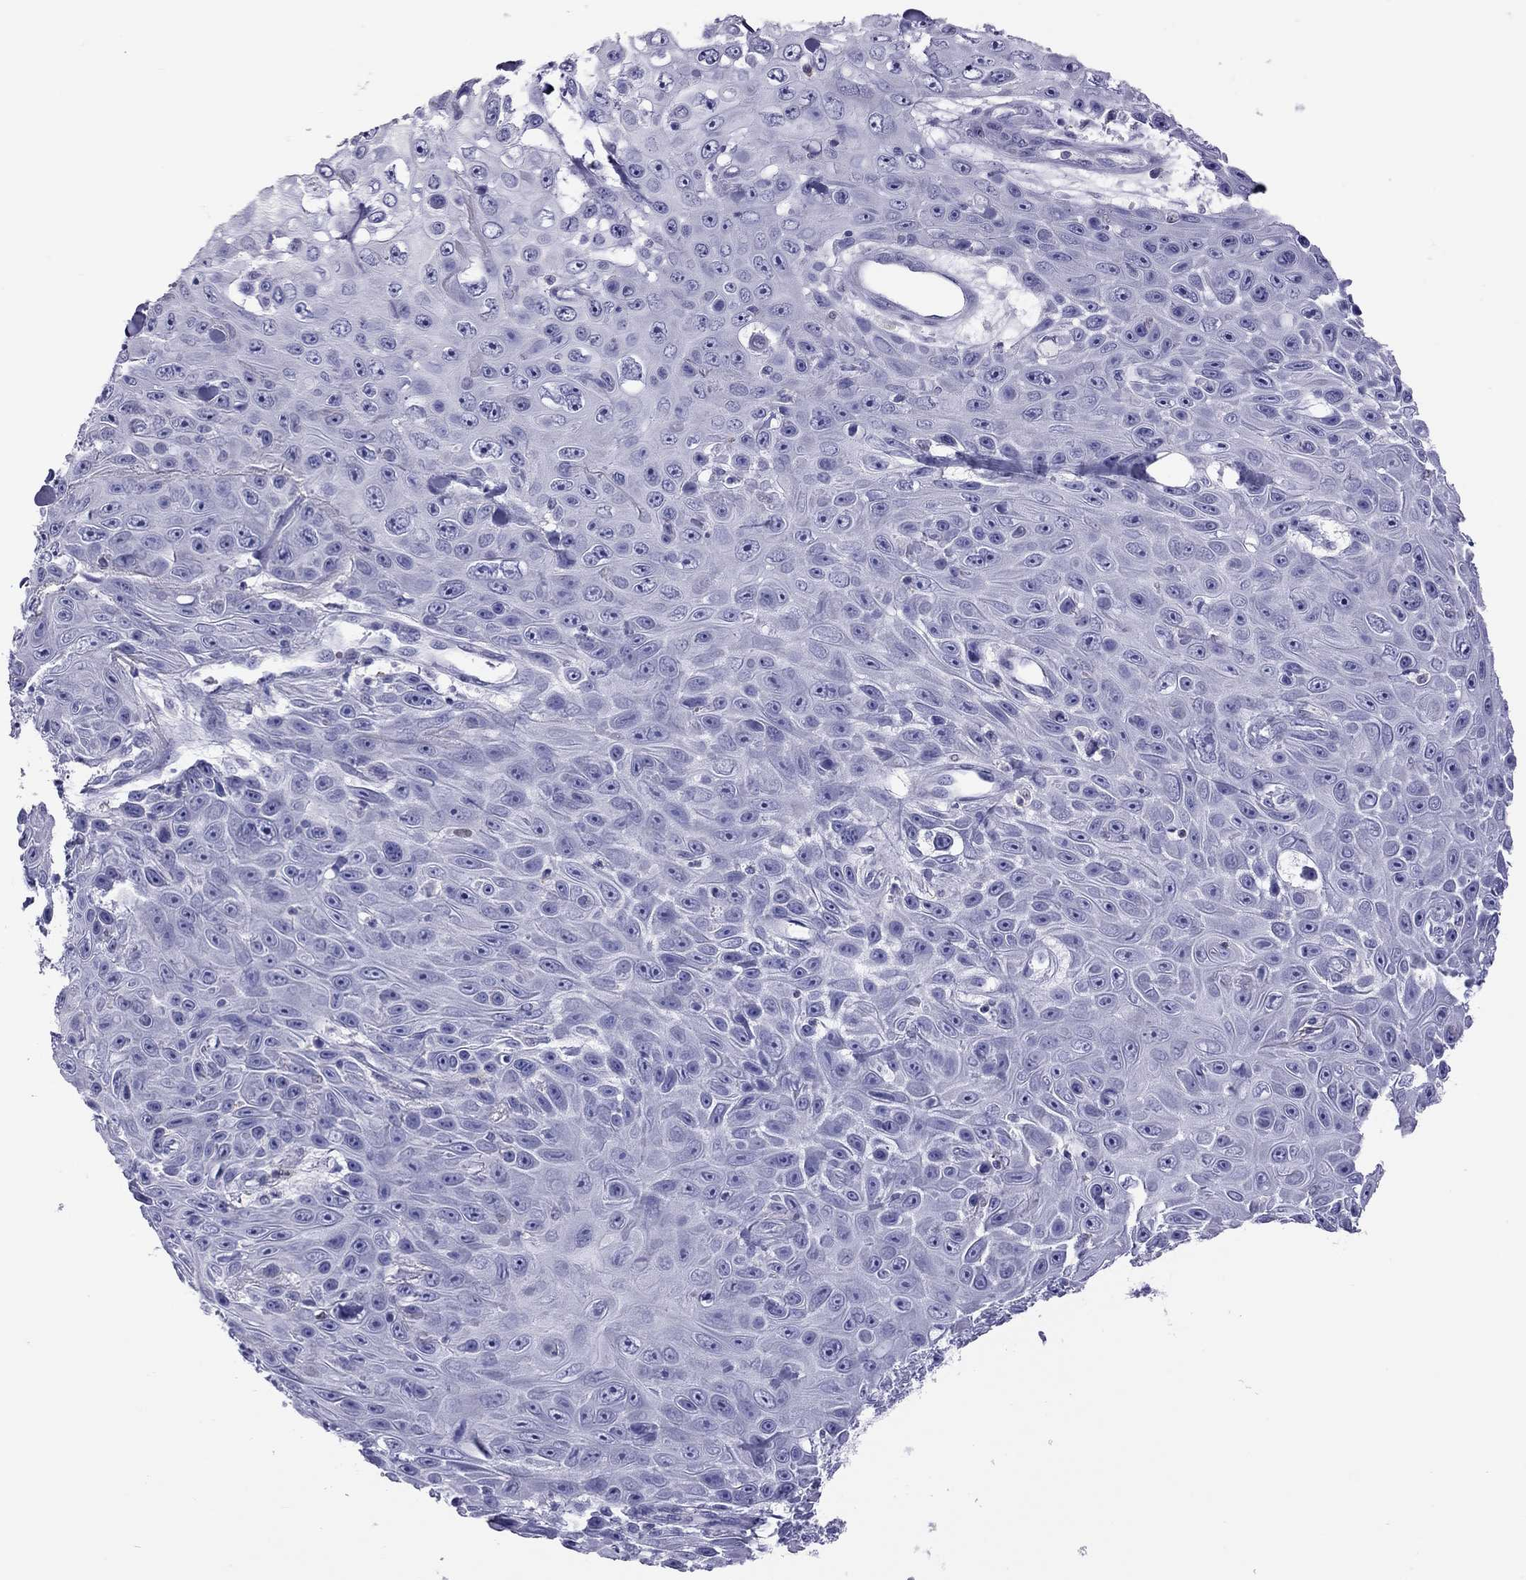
{"staining": {"intensity": "negative", "quantity": "none", "location": "none"}, "tissue": "skin cancer", "cell_type": "Tumor cells", "image_type": "cancer", "snomed": [{"axis": "morphology", "description": "Squamous cell carcinoma, NOS"}, {"axis": "topography", "description": "Skin"}], "caption": "Immunohistochemistry micrograph of skin cancer stained for a protein (brown), which reveals no staining in tumor cells.", "gene": "STAG3", "patient": {"sex": "male", "age": 82}}